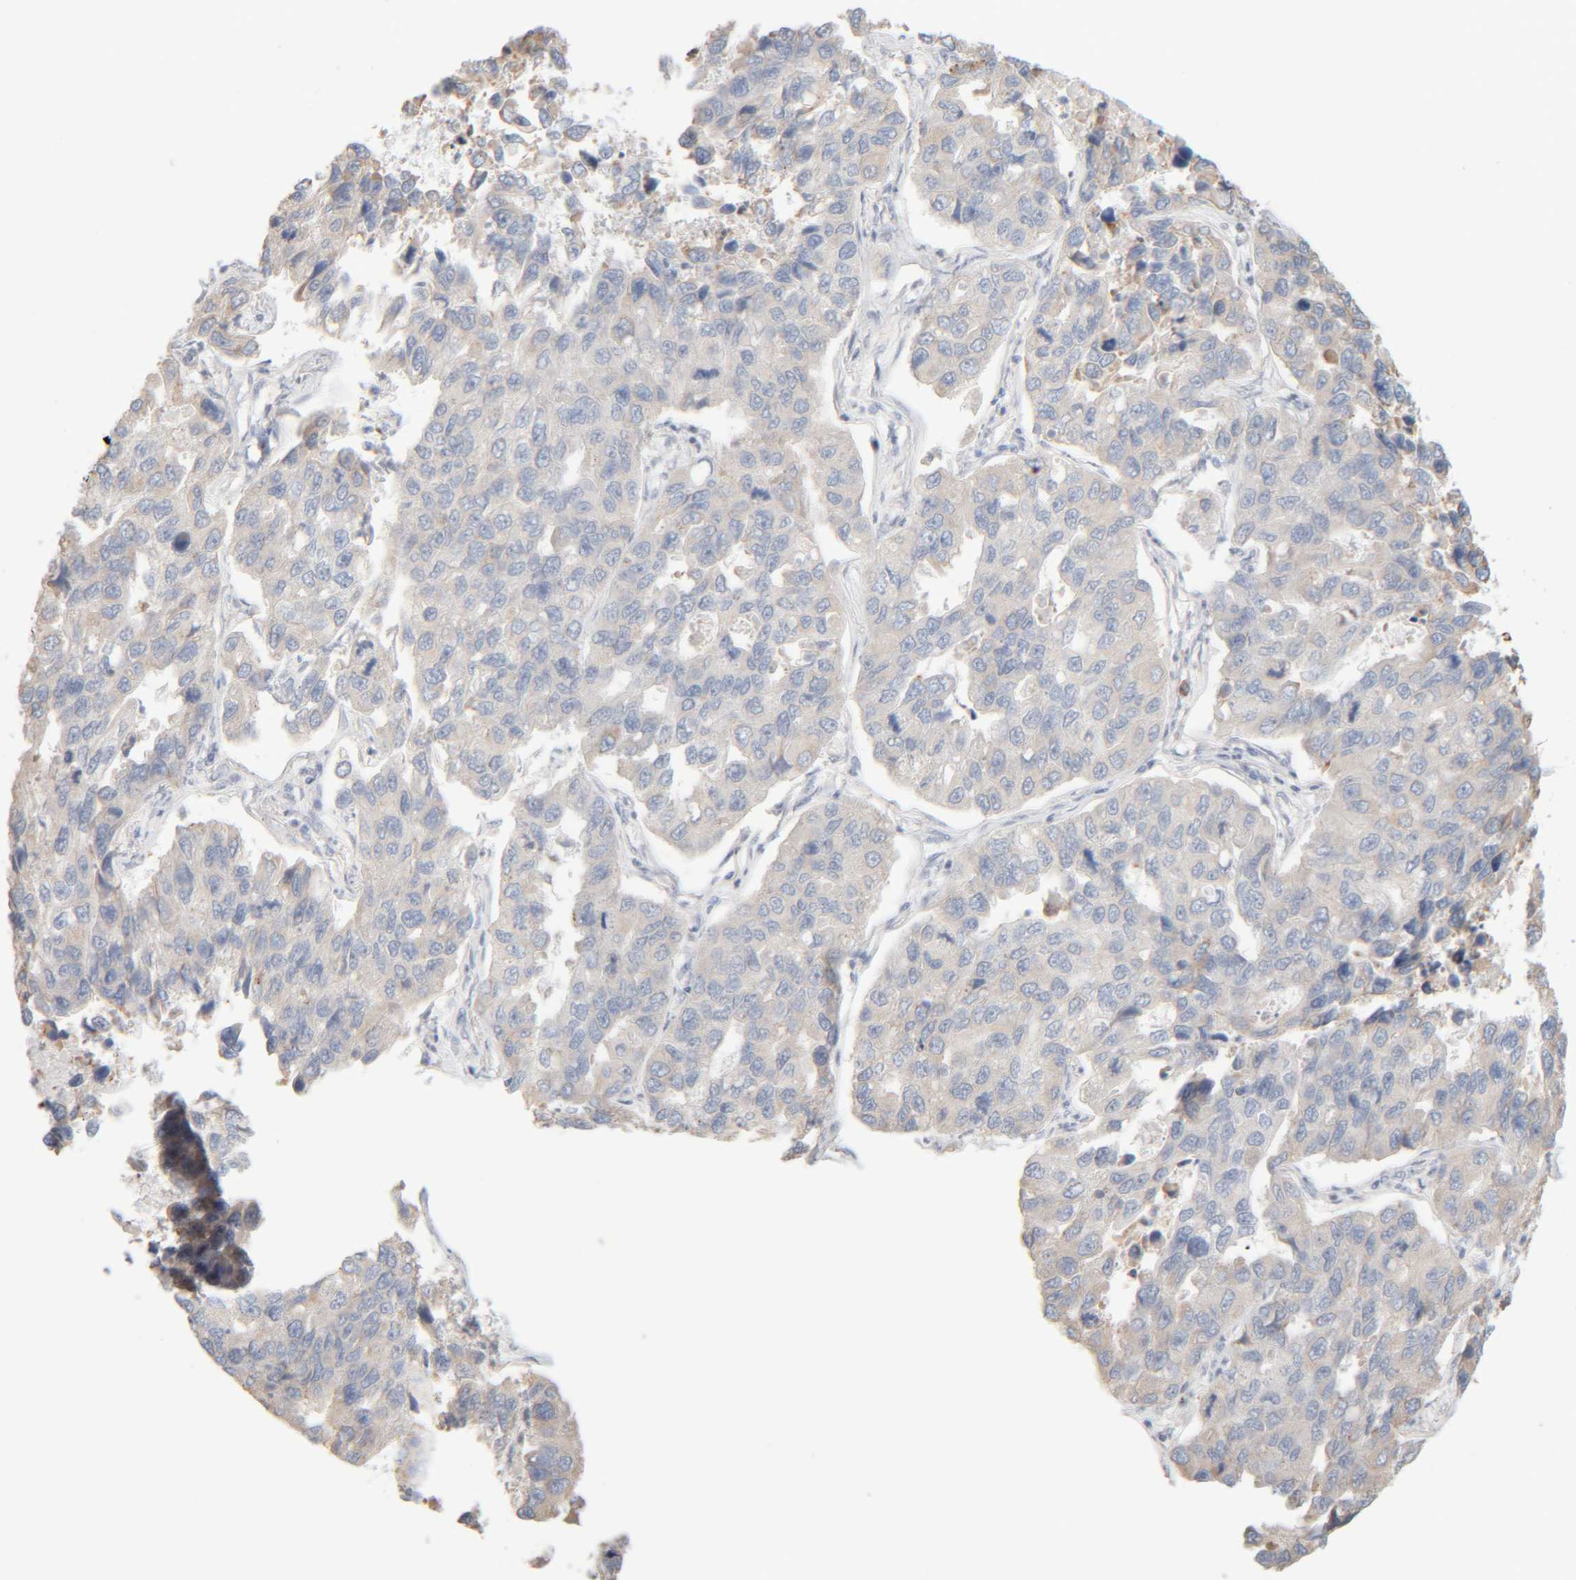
{"staining": {"intensity": "negative", "quantity": "none", "location": "none"}, "tissue": "lung cancer", "cell_type": "Tumor cells", "image_type": "cancer", "snomed": [{"axis": "morphology", "description": "Adenocarcinoma, NOS"}, {"axis": "topography", "description": "Lung"}], "caption": "This is an immunohistochemistry micrograph of lung cancer (adenocarcinoma). There is no staining in tumor cells.", "gene": "RIDA", "patient": {"sex": "male", "age": 64}}